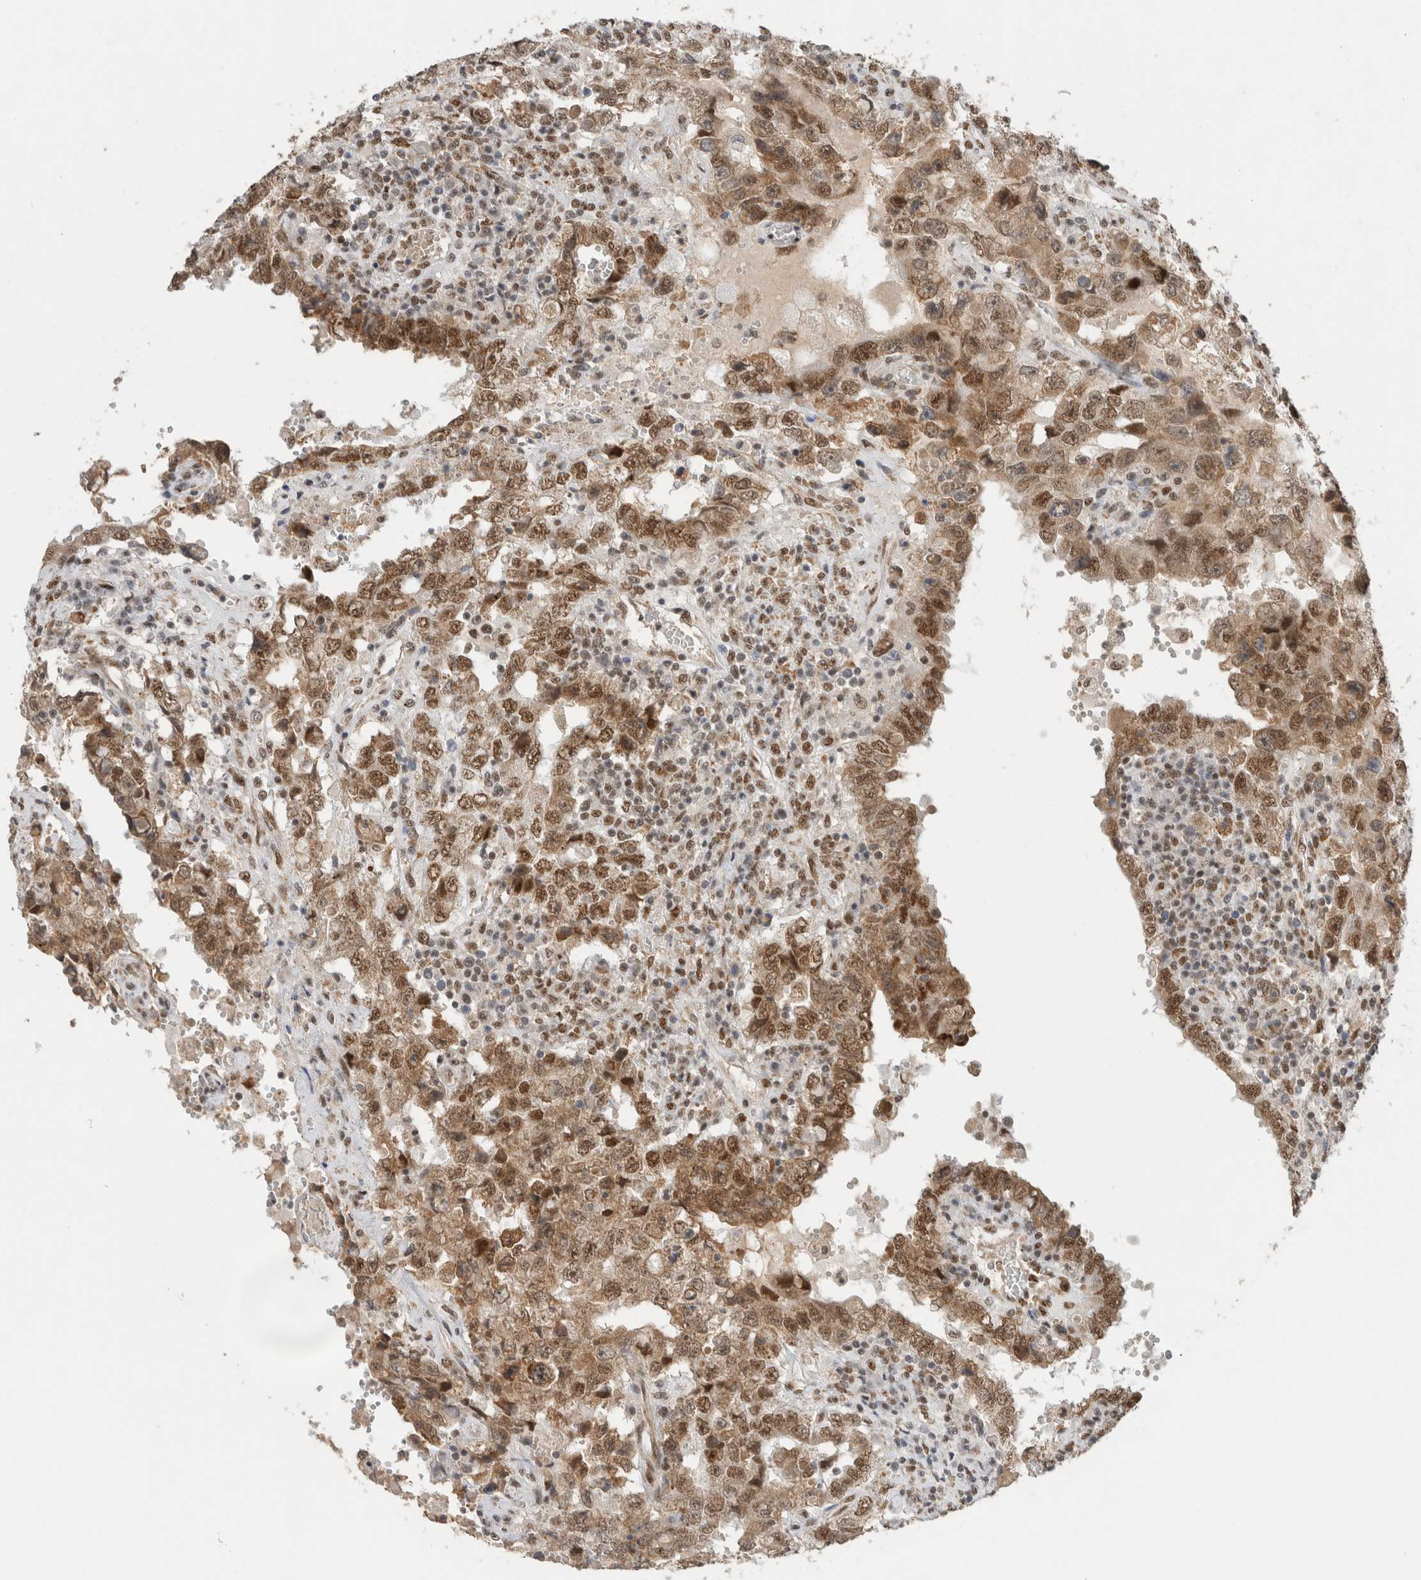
{"staining": {"intensity": "moderate", "quantity": ">75%", "location": "nuclear"}, "tissue": "testis cancer", "cell_type": "Tumor cells", "image_type": "cancer", "snomed": [{"axis": "morphology", "description": "Carcinoma, Embryonal, NOS"}, {"axis": "topography", "description": "Testis"}], "caption": "Tumor cells display medium levels of moderate nuclear positivity in about >75% of cells in human testis embryonal carcinoma. Immunohistochemistry (ihc) stains the protein in brown and the nuclei are stained blue.", "gene": "DDX42", "patient": {"sex": "male", "age": 26}}